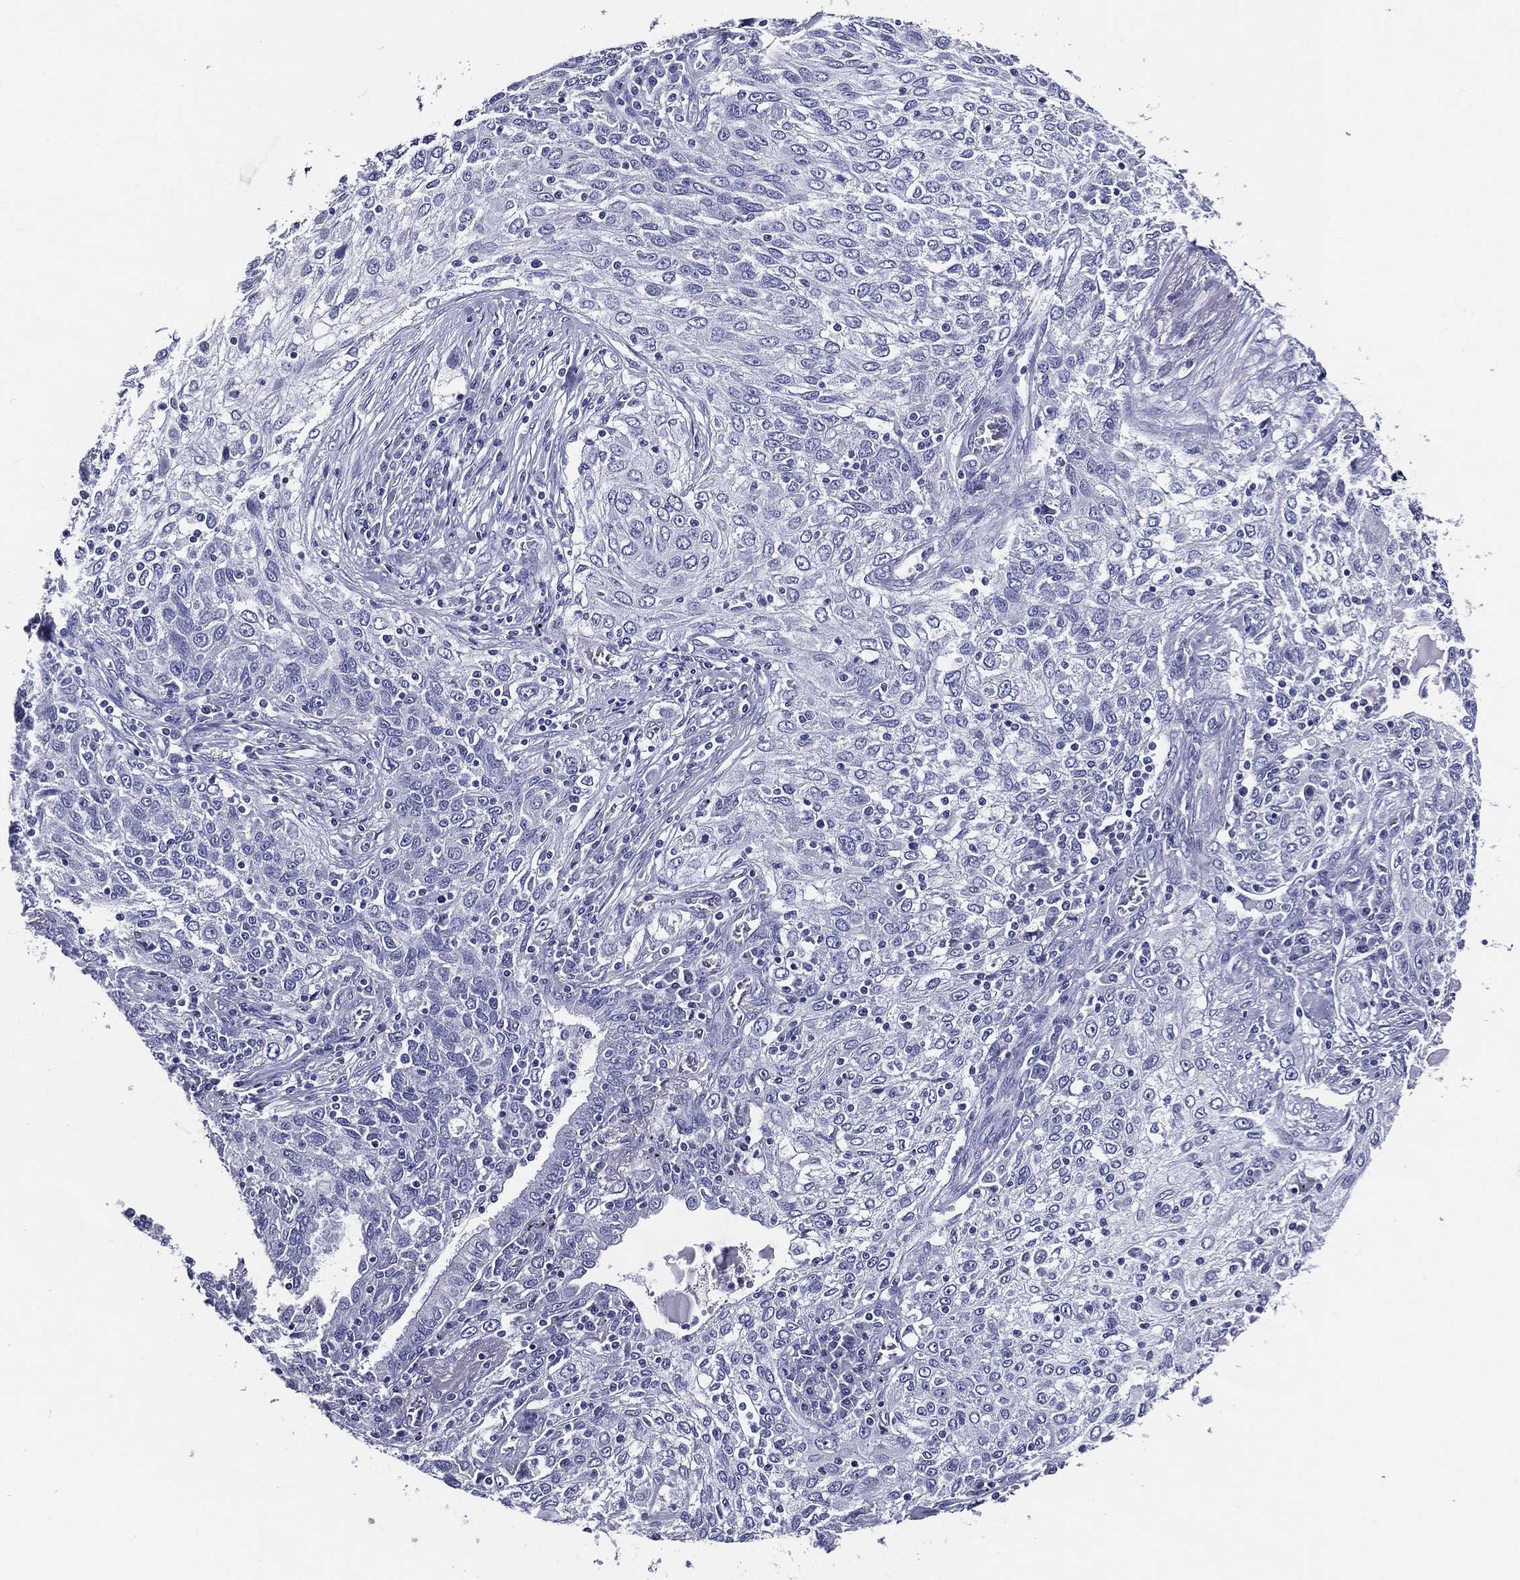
{"staining": {"intensity": "negative", "quantity": "none", "location": "none"}, "tissue": "lung cancer", "cell_type": "Tumor cells", "image_type": "cancer", "snomed": [{"axis": "morphology", "description": "Squamous cell carcinoma, NOS"}, {"axis": "topography", "description": "Lung"}], "caption": "The micrograph exhibits no significant expression in tumor cells of lung cancer (squamous cell carcinoma).", "gene": "ACE2", "patient": {"sex": "female", "age": 69}}